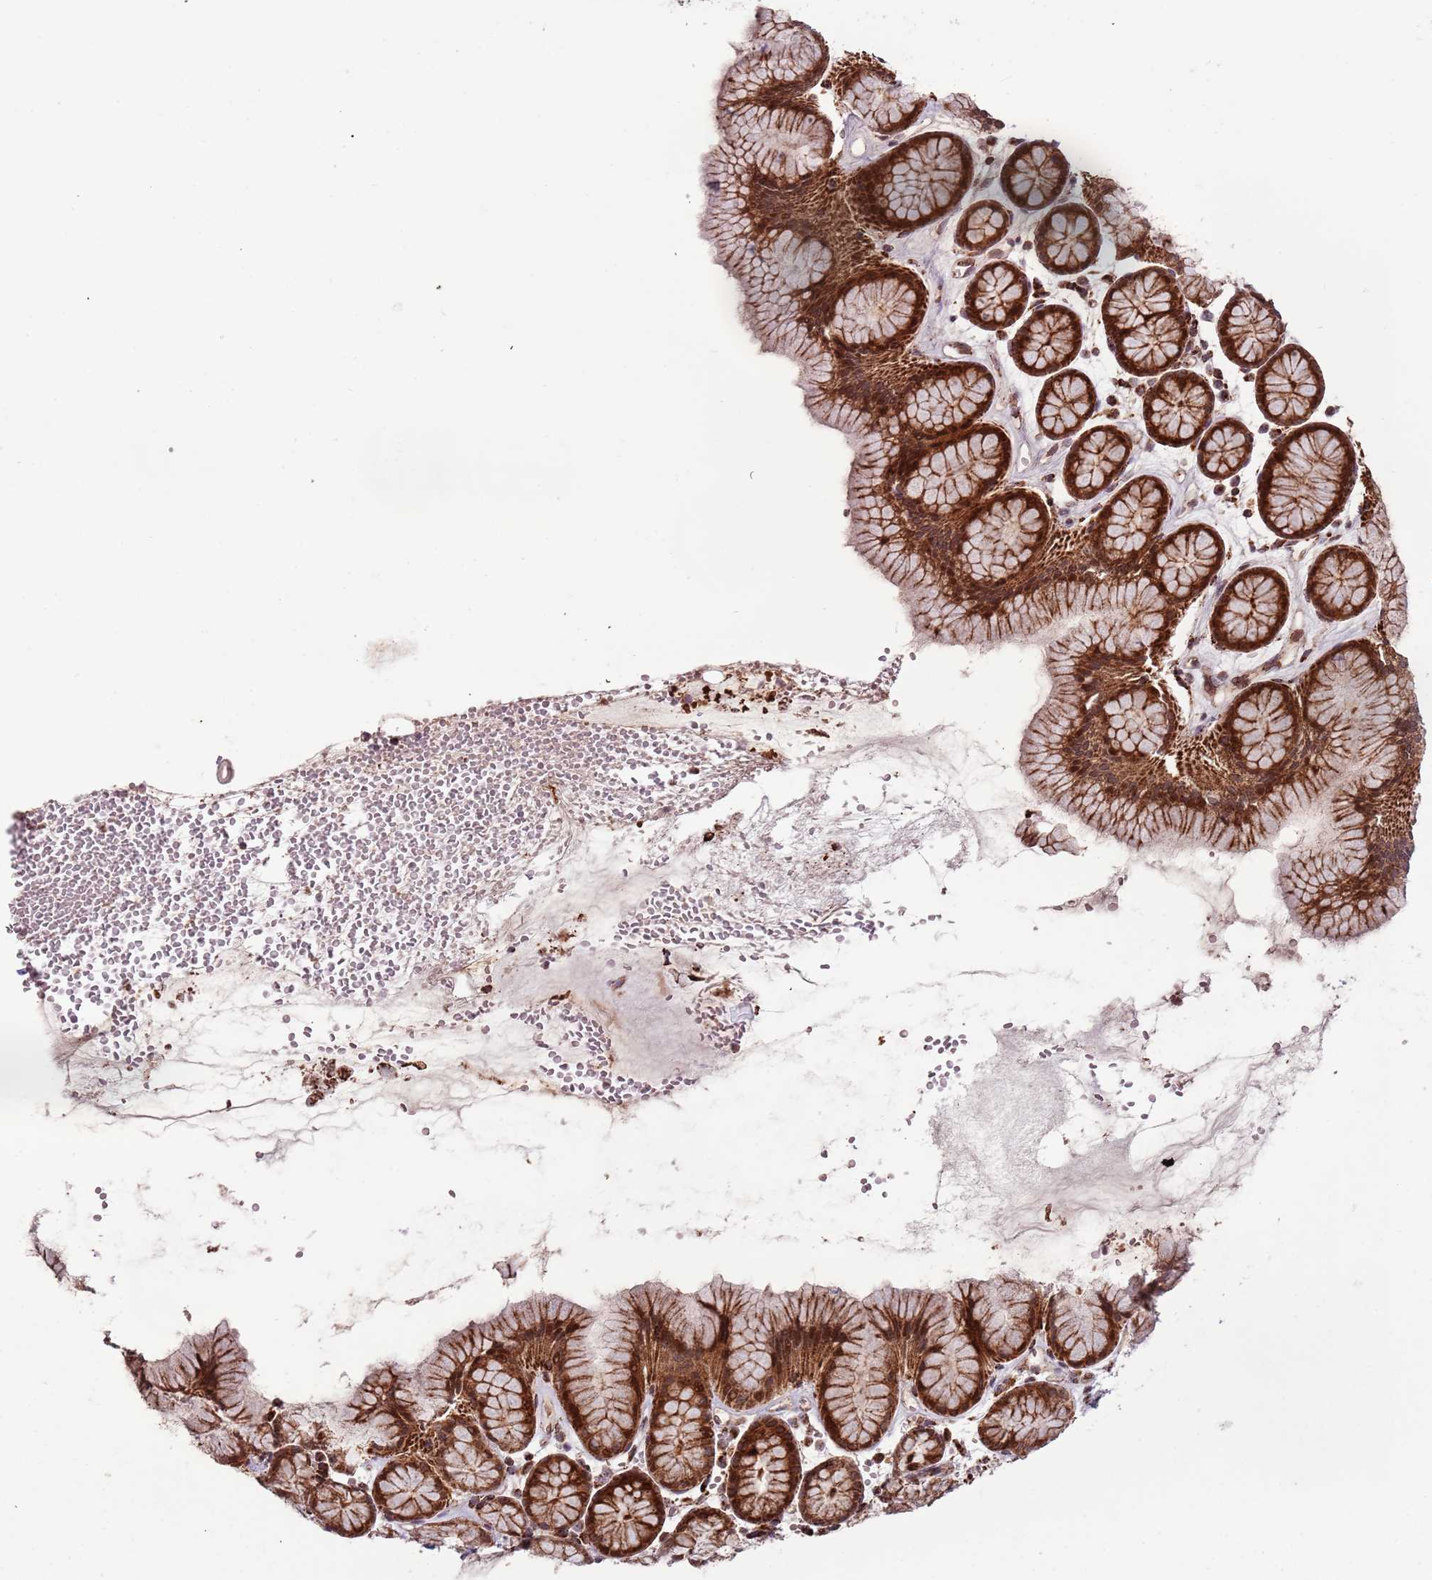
{"staining": {"intensity": "strong", "quantity": ">75%", "location": "cytoplasmic/membranous,nuclear"}, "tissue": "stomach", "cell_type": "Glandular cells", "image_type": "normal", "snomed": [{"axis": "morphology", "description": "Normal tissue, NOS"}, {"axis": "topography", "description": "Stomach, upper"}], "caption": "Immunohistochemistry (IHC) (DAB (3,3'-diaminobenzidine)) staining of unremarkable human stomach reveals strong cytoplasmic/membranous,nuclear protein expression in about >75% of glandular cells.", "gene": "ULK3", "patient": {"sex": "male", "age": 47}}